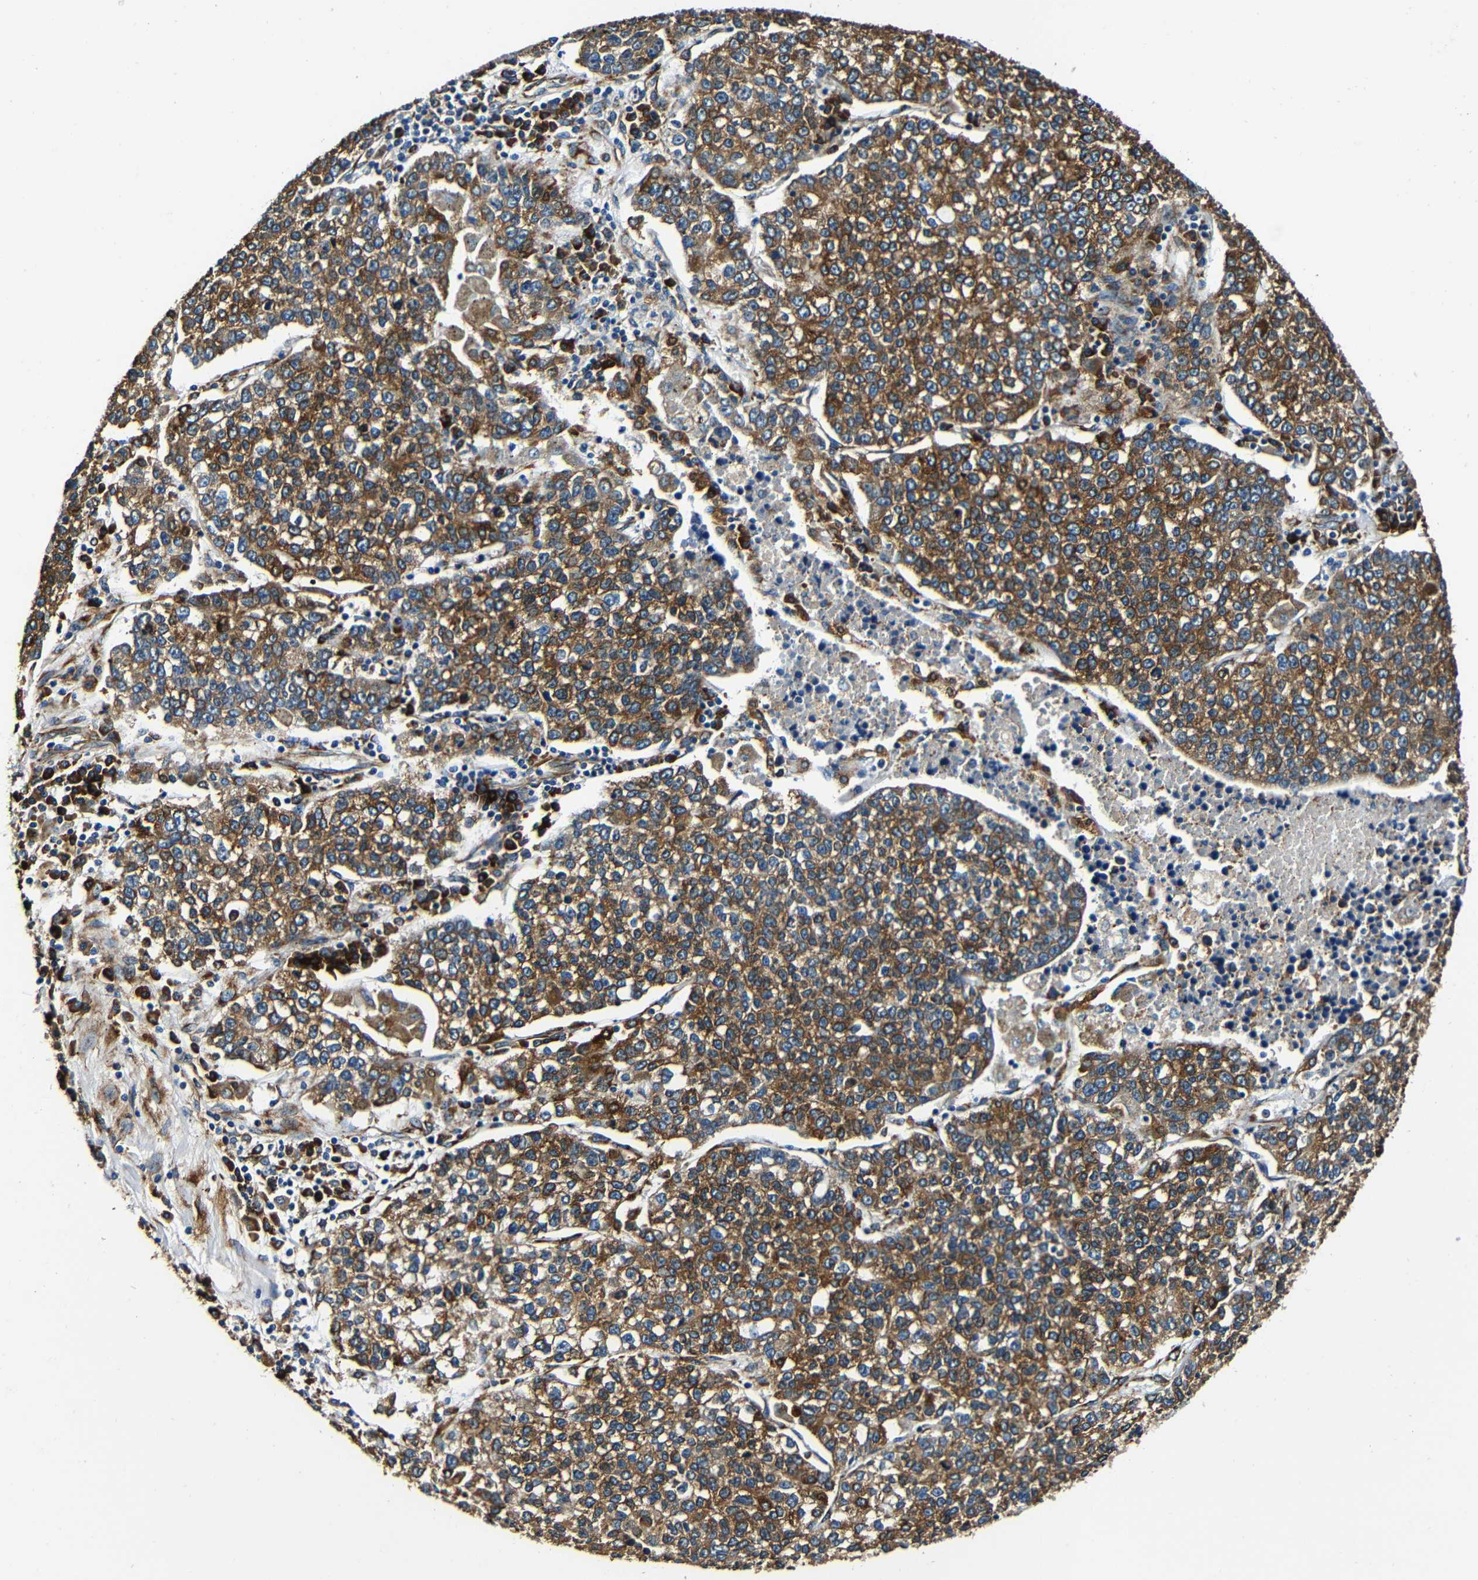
{"staining": {"intensity": "moderate", "quantity": ">75%", "location": "cytoplasmic/membranous"}, "tissue": "lung cancer", "cell_type": "Tumor cells", "image_type": "cancer", "snomed": [{"axis": "morphology", "description": "Adenocarcinoma, NOS"}, {"axis": "topography", "description": "Lung"}], "caption": "Lung cancer (adenocarcinoma) stained with a protein marker demonstrates moderate staining in tumor cells.", "gene": "RRBP1", "patient": {"sex": "male", "age": 49}}